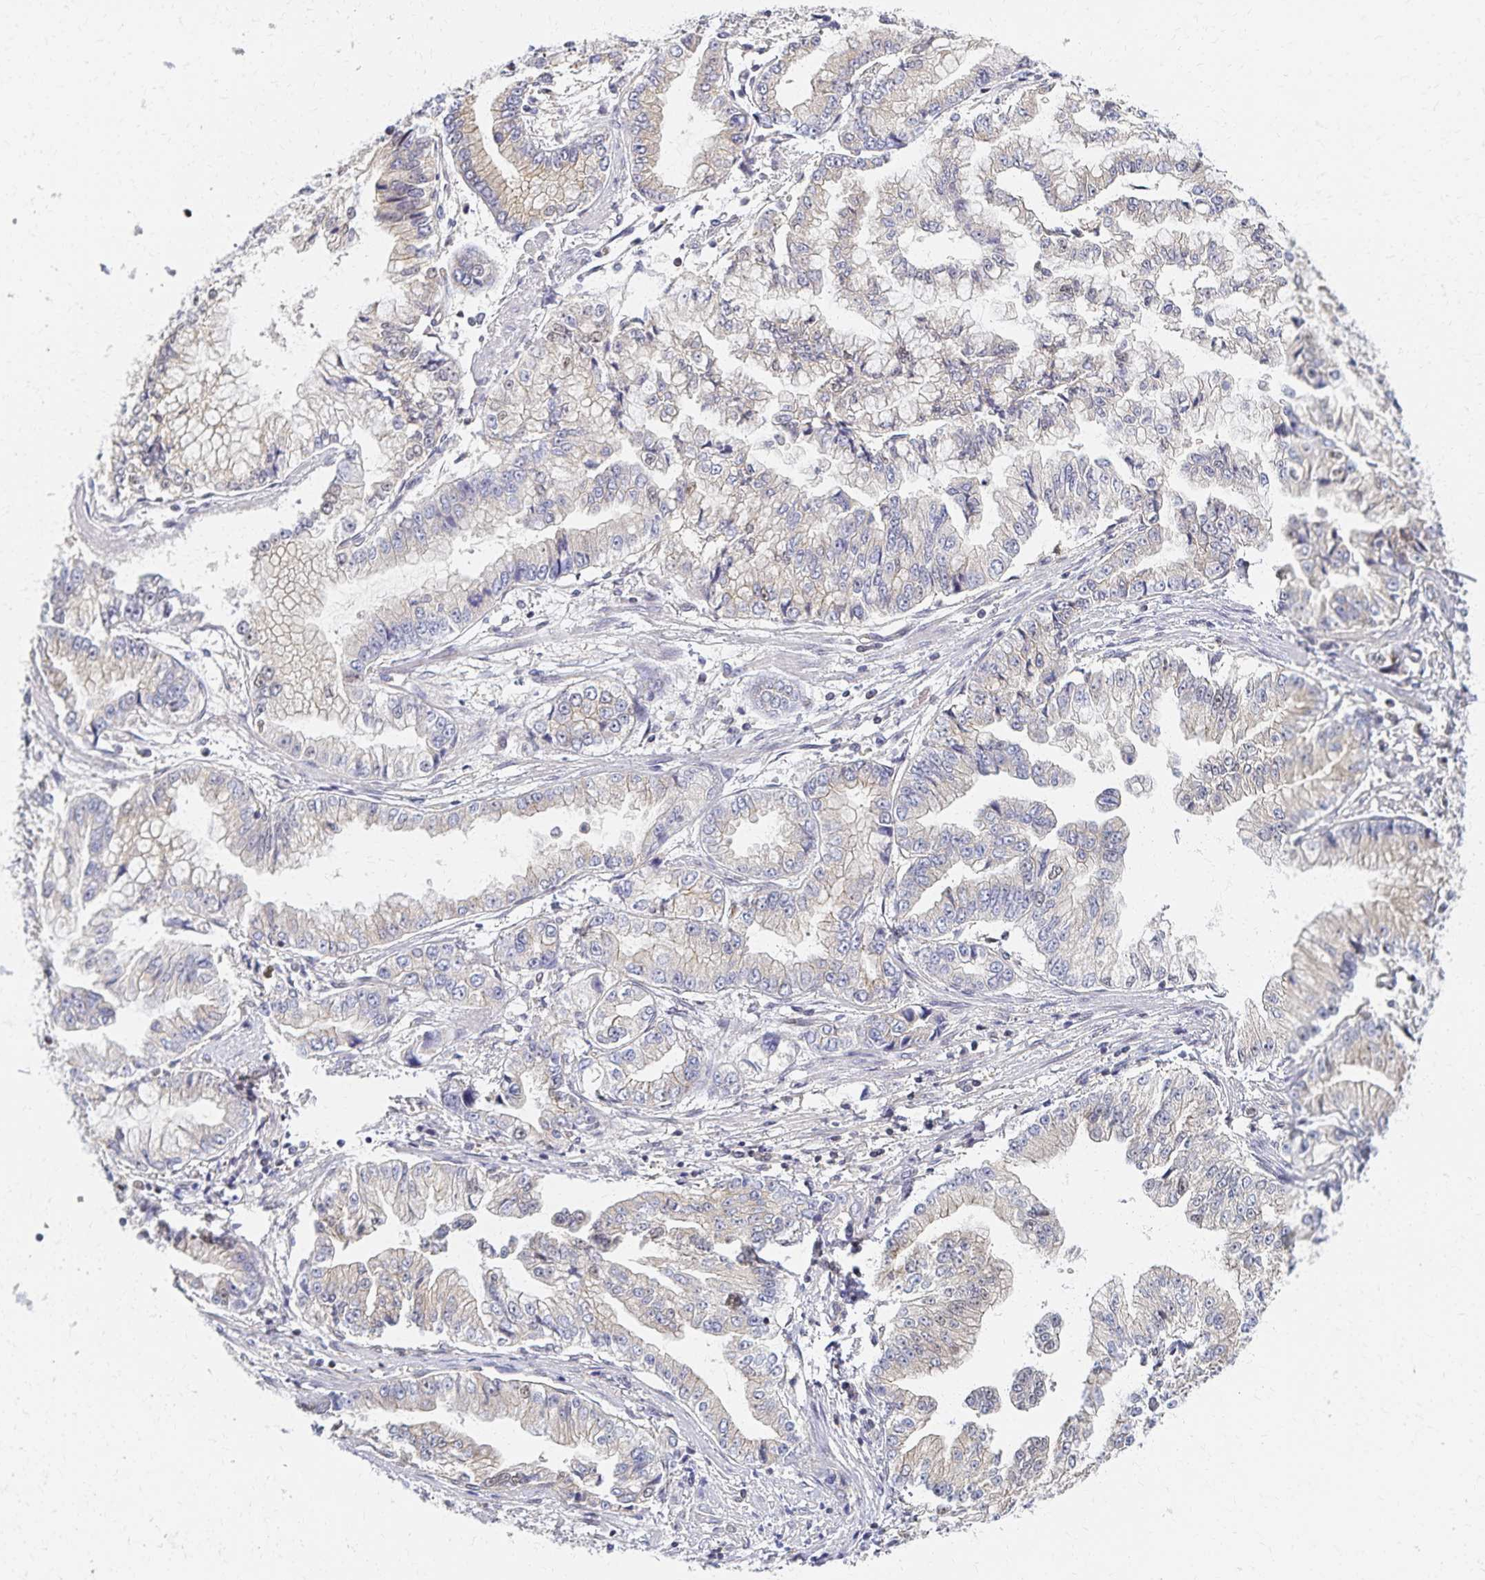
{"staining": {"intensity": "negative", "quantity": "none", "location": "none"}, "tissue": "stomach cancer", "cell_type": "Tumor cells", "image_type": "cancer", "snomed": [{"axis": "morphology", "description": "Adenocarcinoma, NOS"}, {"axis": "topography", "description": "Stomach, upper"}], "caption": "Immunohistochemical staining of adenocarcinoma (stomach) displays no significant expression in tumor cells.", "gene": "RAB9B", "patient": {"sex": "female", "age": 74}}